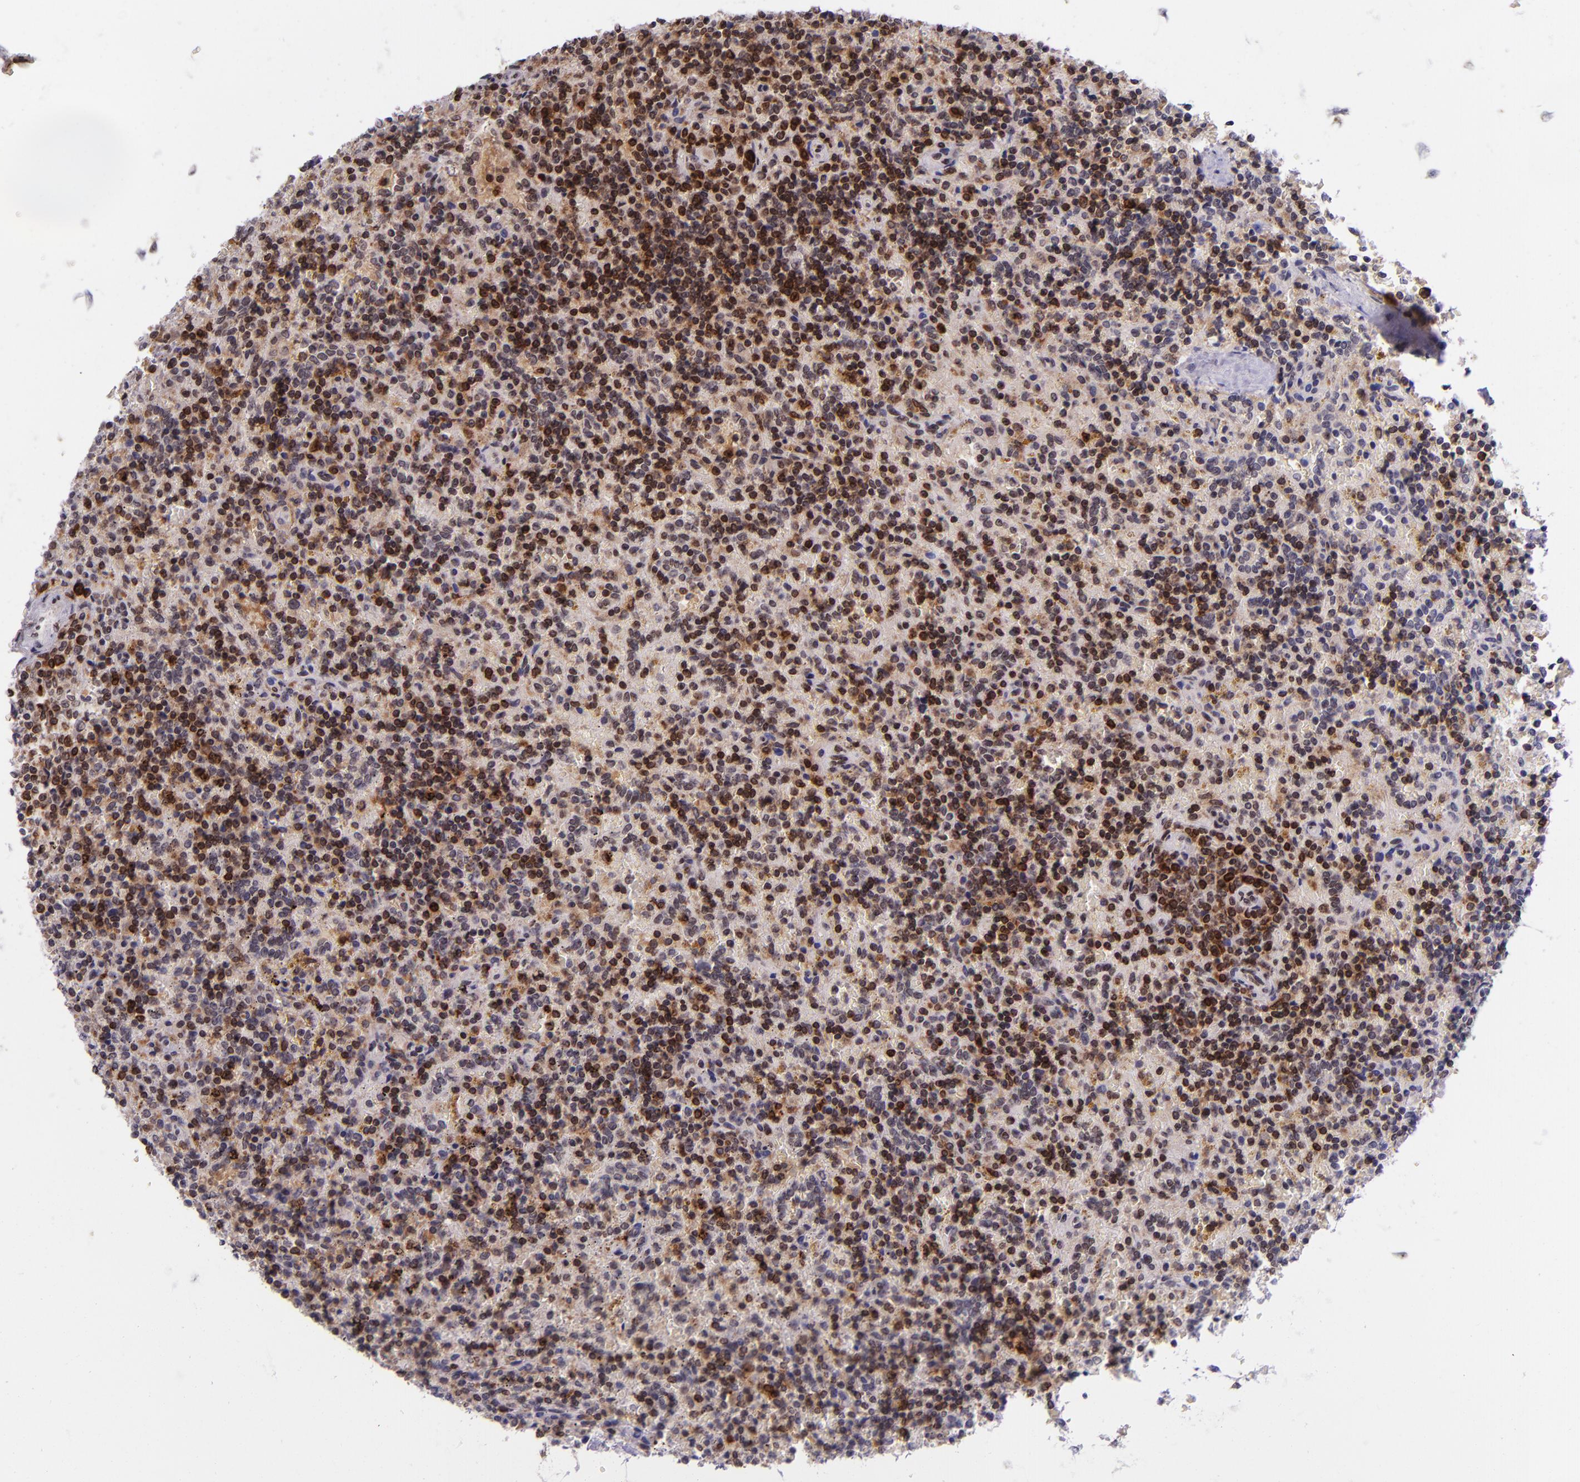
{"staining": {"intensity": "strong", "quantity": "25%-75%", "location": "cytoplasmic/membranous"}, "tissue": "lymphoma", "cell_type": "Tumor cells", "image_type": "cancer", "snomed": [{"axis": "morphology", "description": "Malignant lymphoma, non-Hodgkin's type, Low grade"}, {"axis": "topography", "description": "Spleen"}], "caption": "The micrograph reveals staining of lymphoma, revealing strong cytoplasmic/membranous protein expression (brown color) within tumor cells. The staining was performed using DAB (3,3'-diaminobenzidine) to visualize the protein expression in brown, while the nuclei were stained in blue with hematoxylin (Magnification: 20x).", "gene": "SELL", "patient": {"sex": "male", "age": 67}}